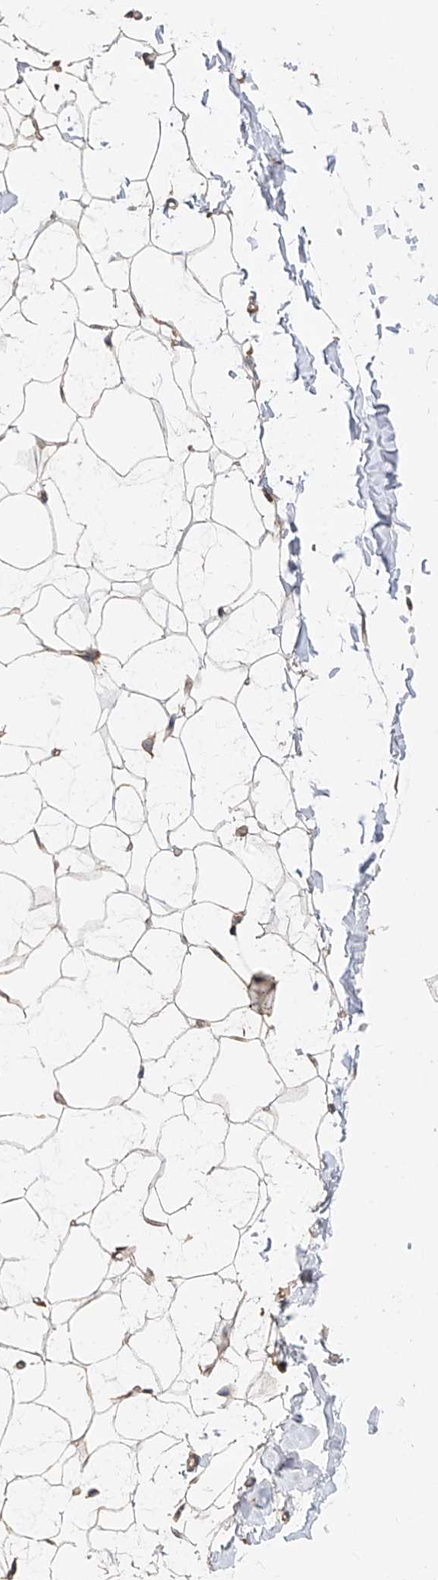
{"staining": {"intensity": "moderate", "quantity": "25%-75%", "location": "cytoplasmic/membranous"}, "tissue": "adipose tissue", "cell_type": "Adipocytes", "image_type": "normal", "snomed": [{"axis": "morphology", "description": "Normal tissue, NOS"}, {"axis": "topography", "description": "Breast"}], "caption": "Adipose tissue stained for a protein exhibits moderate cytoplasmic/membranous positivity in adipocytes. The staining was performed using DAB (3,3'-diaminobenzidine), with brown indicating positive protein expression. Nuclei are stained blue with hematoxylin.", "gene": "OFD1", "patient": {"sex": "female", "age": 23}}